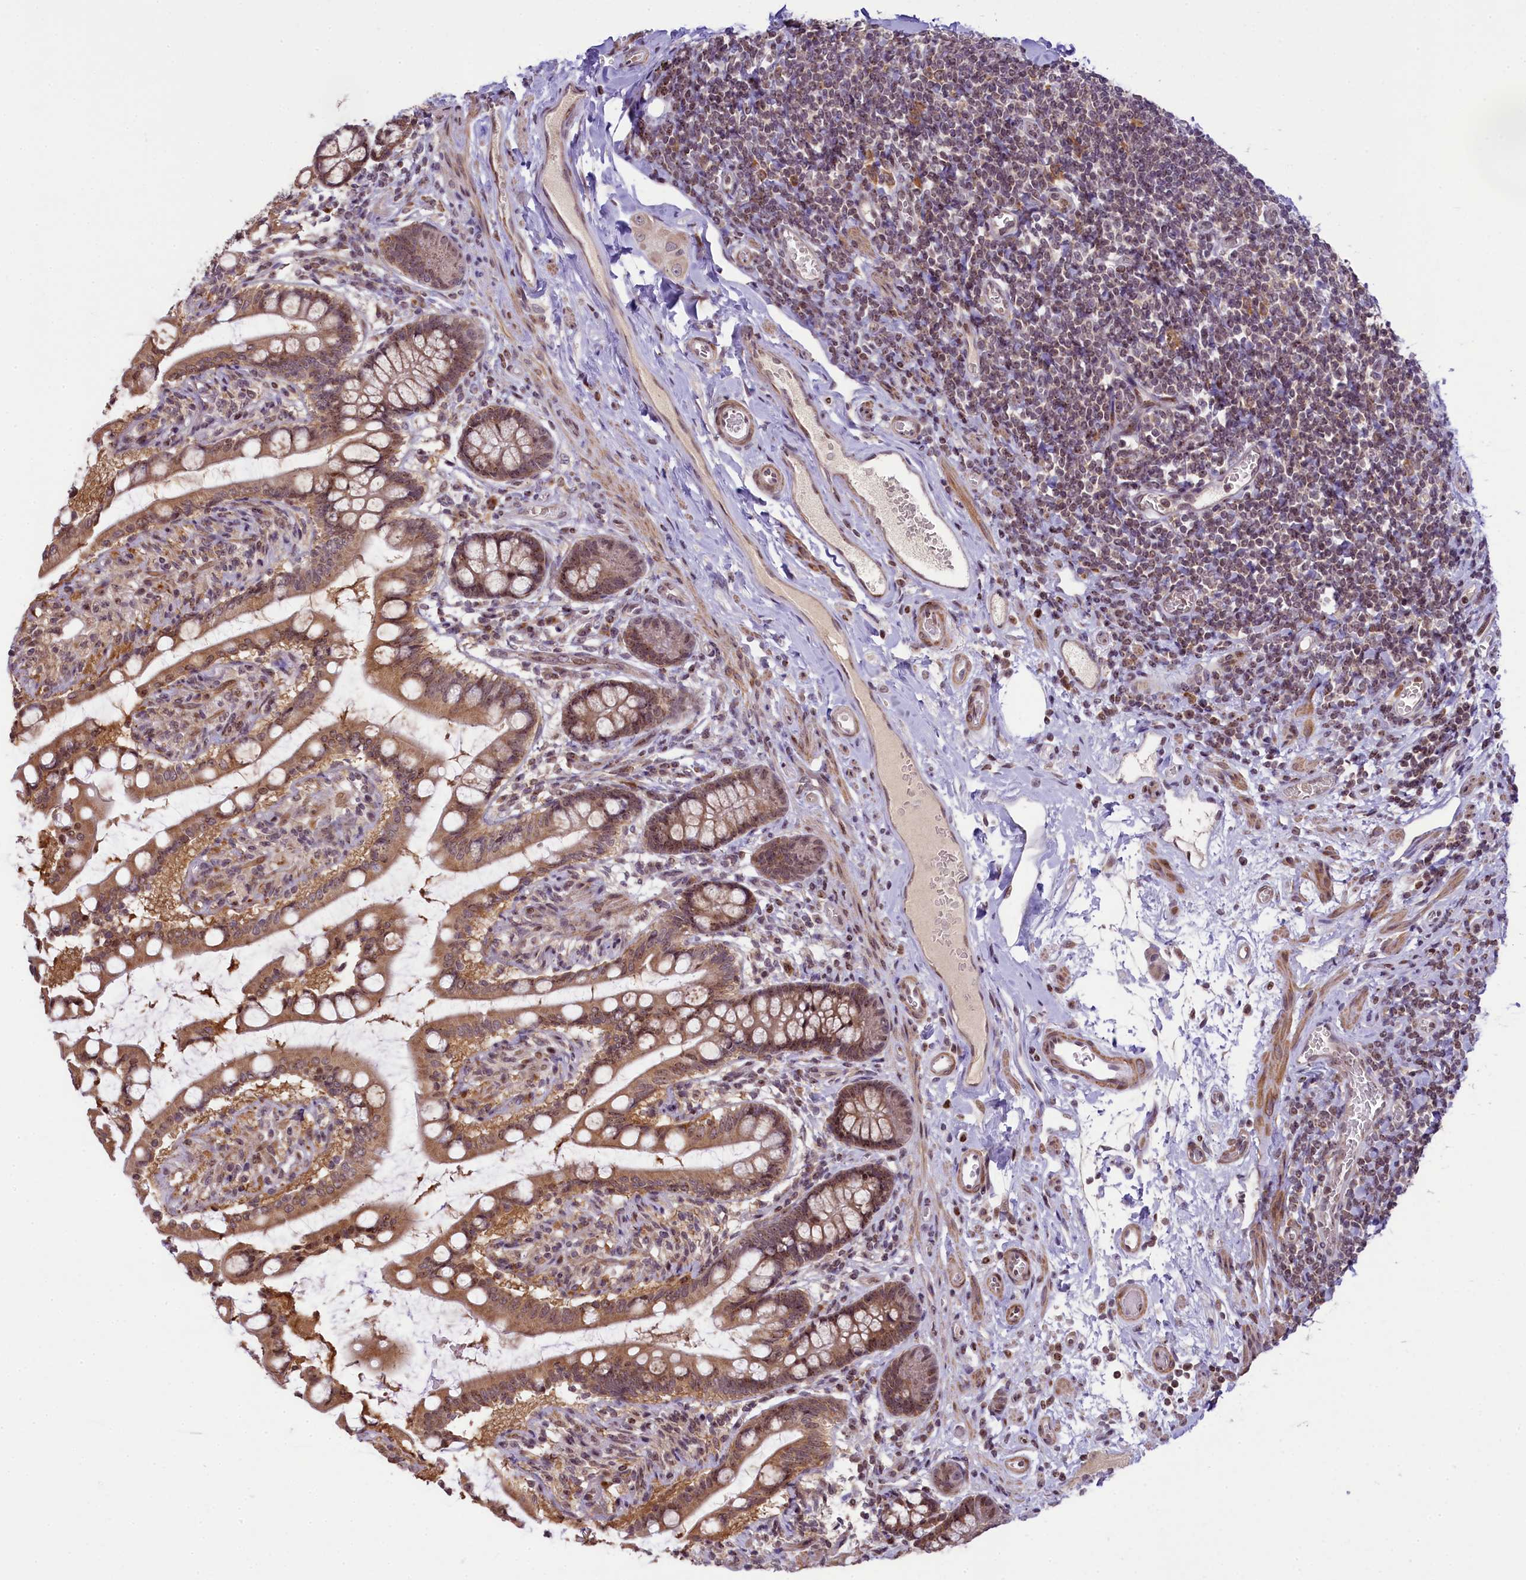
{"staining": {"intensity": "moderate", "quantity": ">75%", "location": "cytoplasmic/membranous"}, "tissue": "small intestine", "cell_type": "Glandular cells", "image_type": "normal", "snomed": [{"axis": "morphology", "description": "Normal tissue, NOS"}, {"axis": "topography", "description": "Small intestine"}], "caption": "Immunohistochemical staining of benign human small intestine displays >75% levels of moderate cytoplasmic/membranous protein staining in about >75% of glandular cells.", "gene": "RBBP8", "patient": {"sex": "male", "age": 52}}